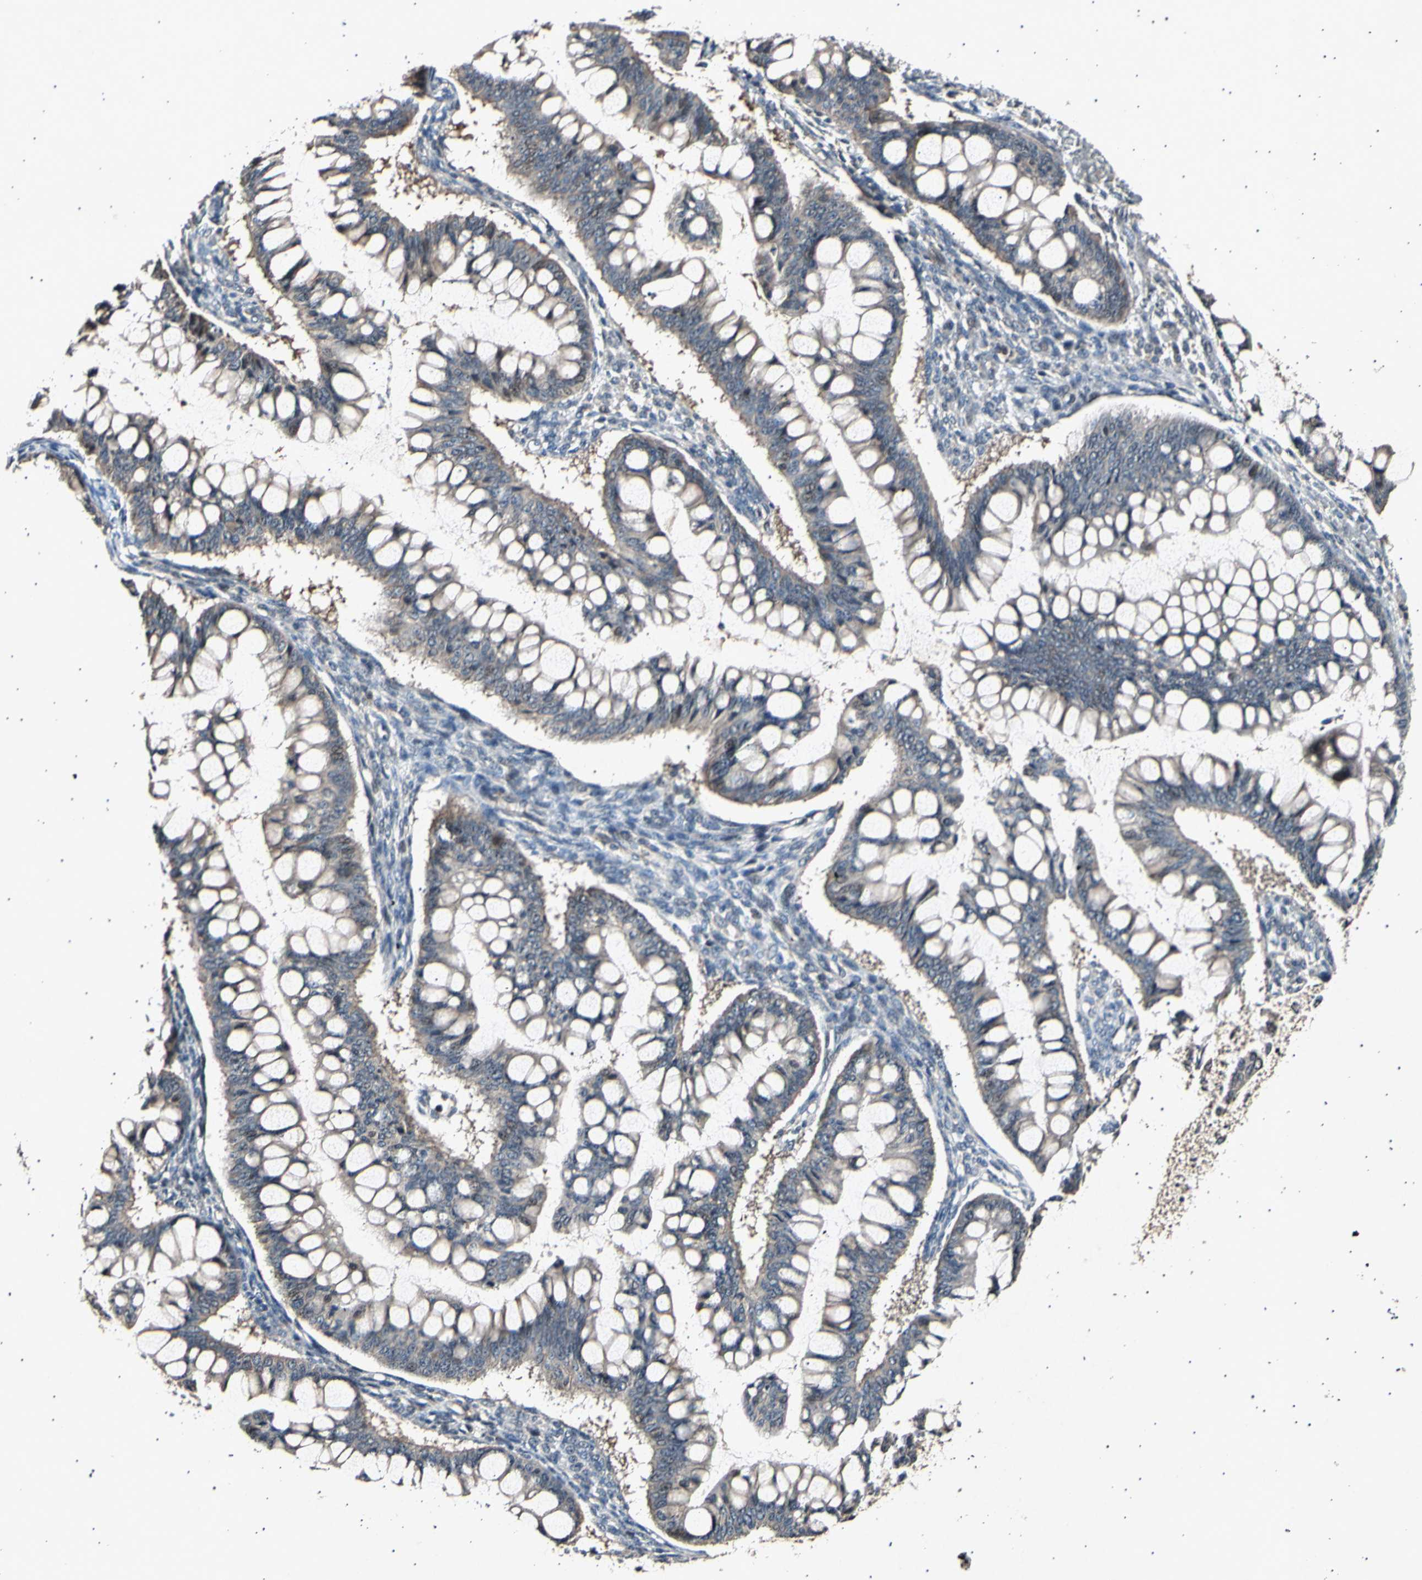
{"staining": {"intensity": "weak", "quantity": "<25%", "location": "cytoplasmic/membranous"}, "tissue": "ovarian cancer", "cell_type": "Tumor cells", "image_type": "cancer", "snomed": [{"axis": "morphology", "description": "Cystadenocarcinoma, mucinous, NOS"}, {"axis": "topography", "description": "Ovary"}], "caption": "IHC of human ovarian cancer (mucinous cystadenocarcinoma) shows no expression in tumor cells.", "gene": "ADCY3", "patient": {"sex": "female", "age": 73}}